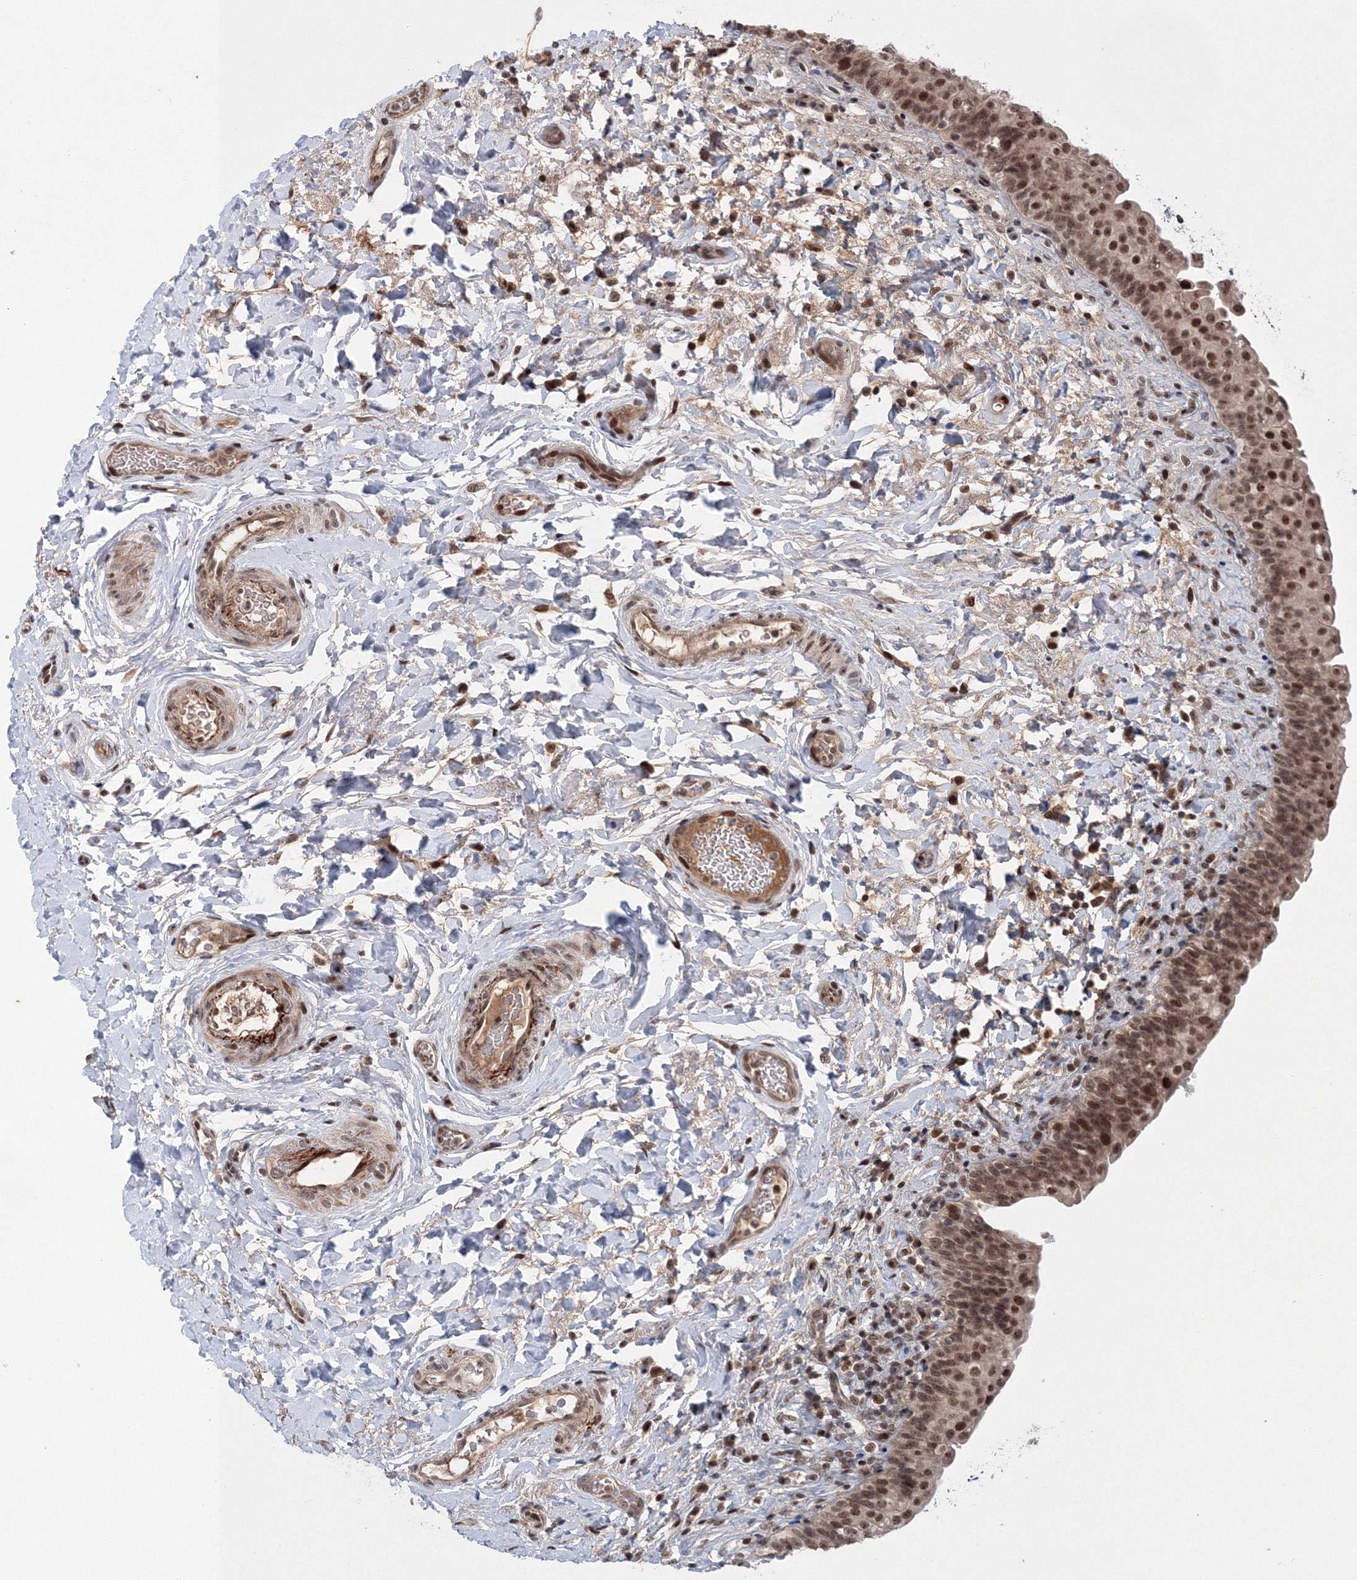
{"staining": {"intensity": "moderate", "quantity": ">75%", "location": "cytoplasmic/membranous,nuclear"}, "tissue": "urinary bladder", "cell_type": "Urothelial cells", "image_type": "normal", "snomed": [{"axis": "morphology", "description": "Normal tissue, NOS"}, {"axis": "topography", "description": "Urinary bladder"}], "caption": "Protein expression analysis of benign urinary bladder displays moderate cytoplasmic/membranous,nuclear staining in approximately >75% of urothelial cells. (brown staining indicates protein expression, while blue staining denotes nuclei).", "gene": "NOA1", "patient": {"sex": "male", "age": 83}}